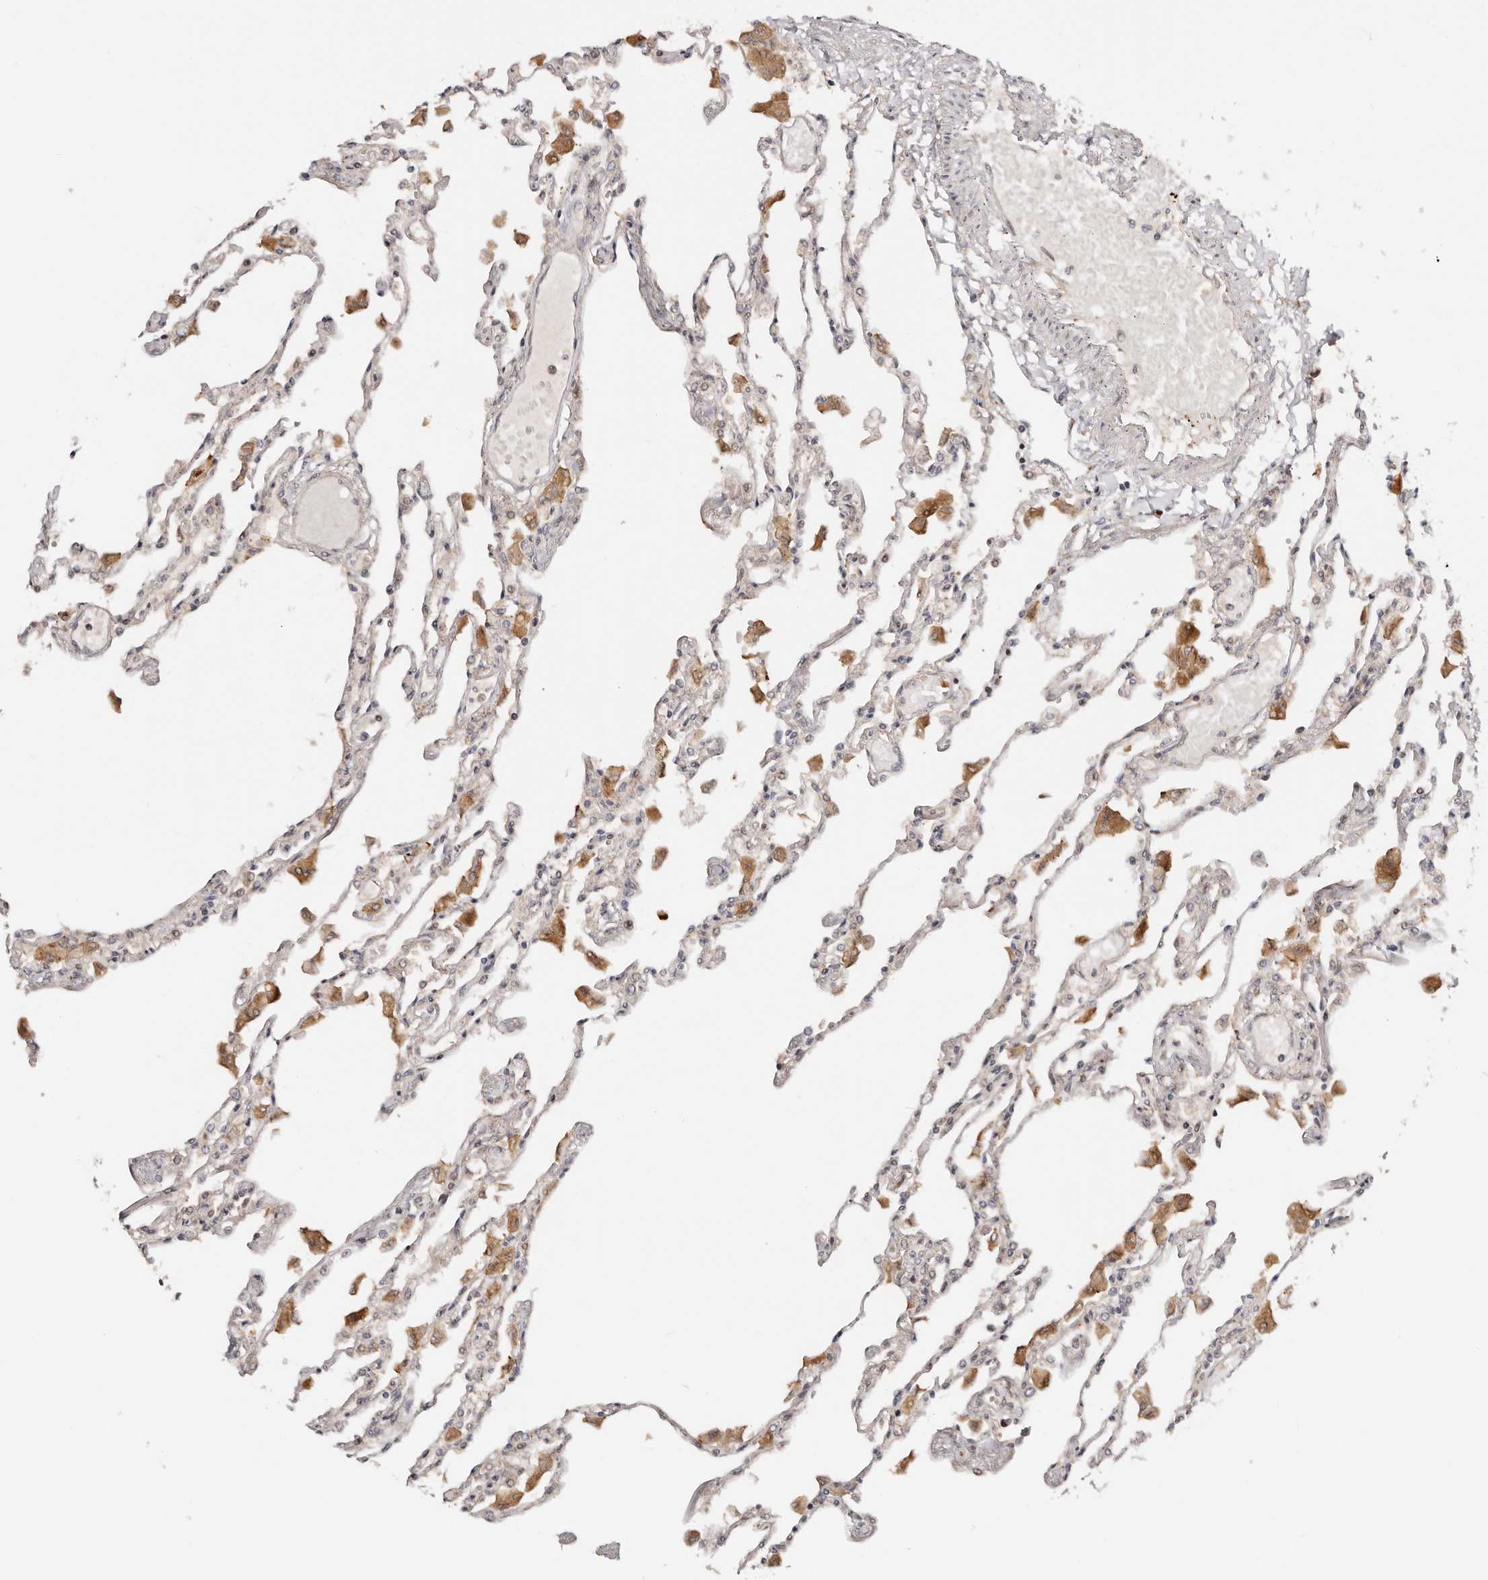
{"staining": {"intensity": "weak", "quantity": "<25%", "location": "cytoplasmic/membranous"}, "tissue": "lung", "cell_type": "Alveolar cells", "image_type": "normal", "snomed": [{"axis": "morphology", "description": "Normal tissue, NOS"}, {"axis": "topography", "description": "Bronchus"}, {"axis": "topography", "description": "Lung"}], "caption": "IHC image of normal lung: lung stained with DAB (3,3'-diaminobenzidine) displays no significant protein positivity in alveolar cells.", "gene": "ODF2L", "patient": {"sex": "female", "age": 49}}